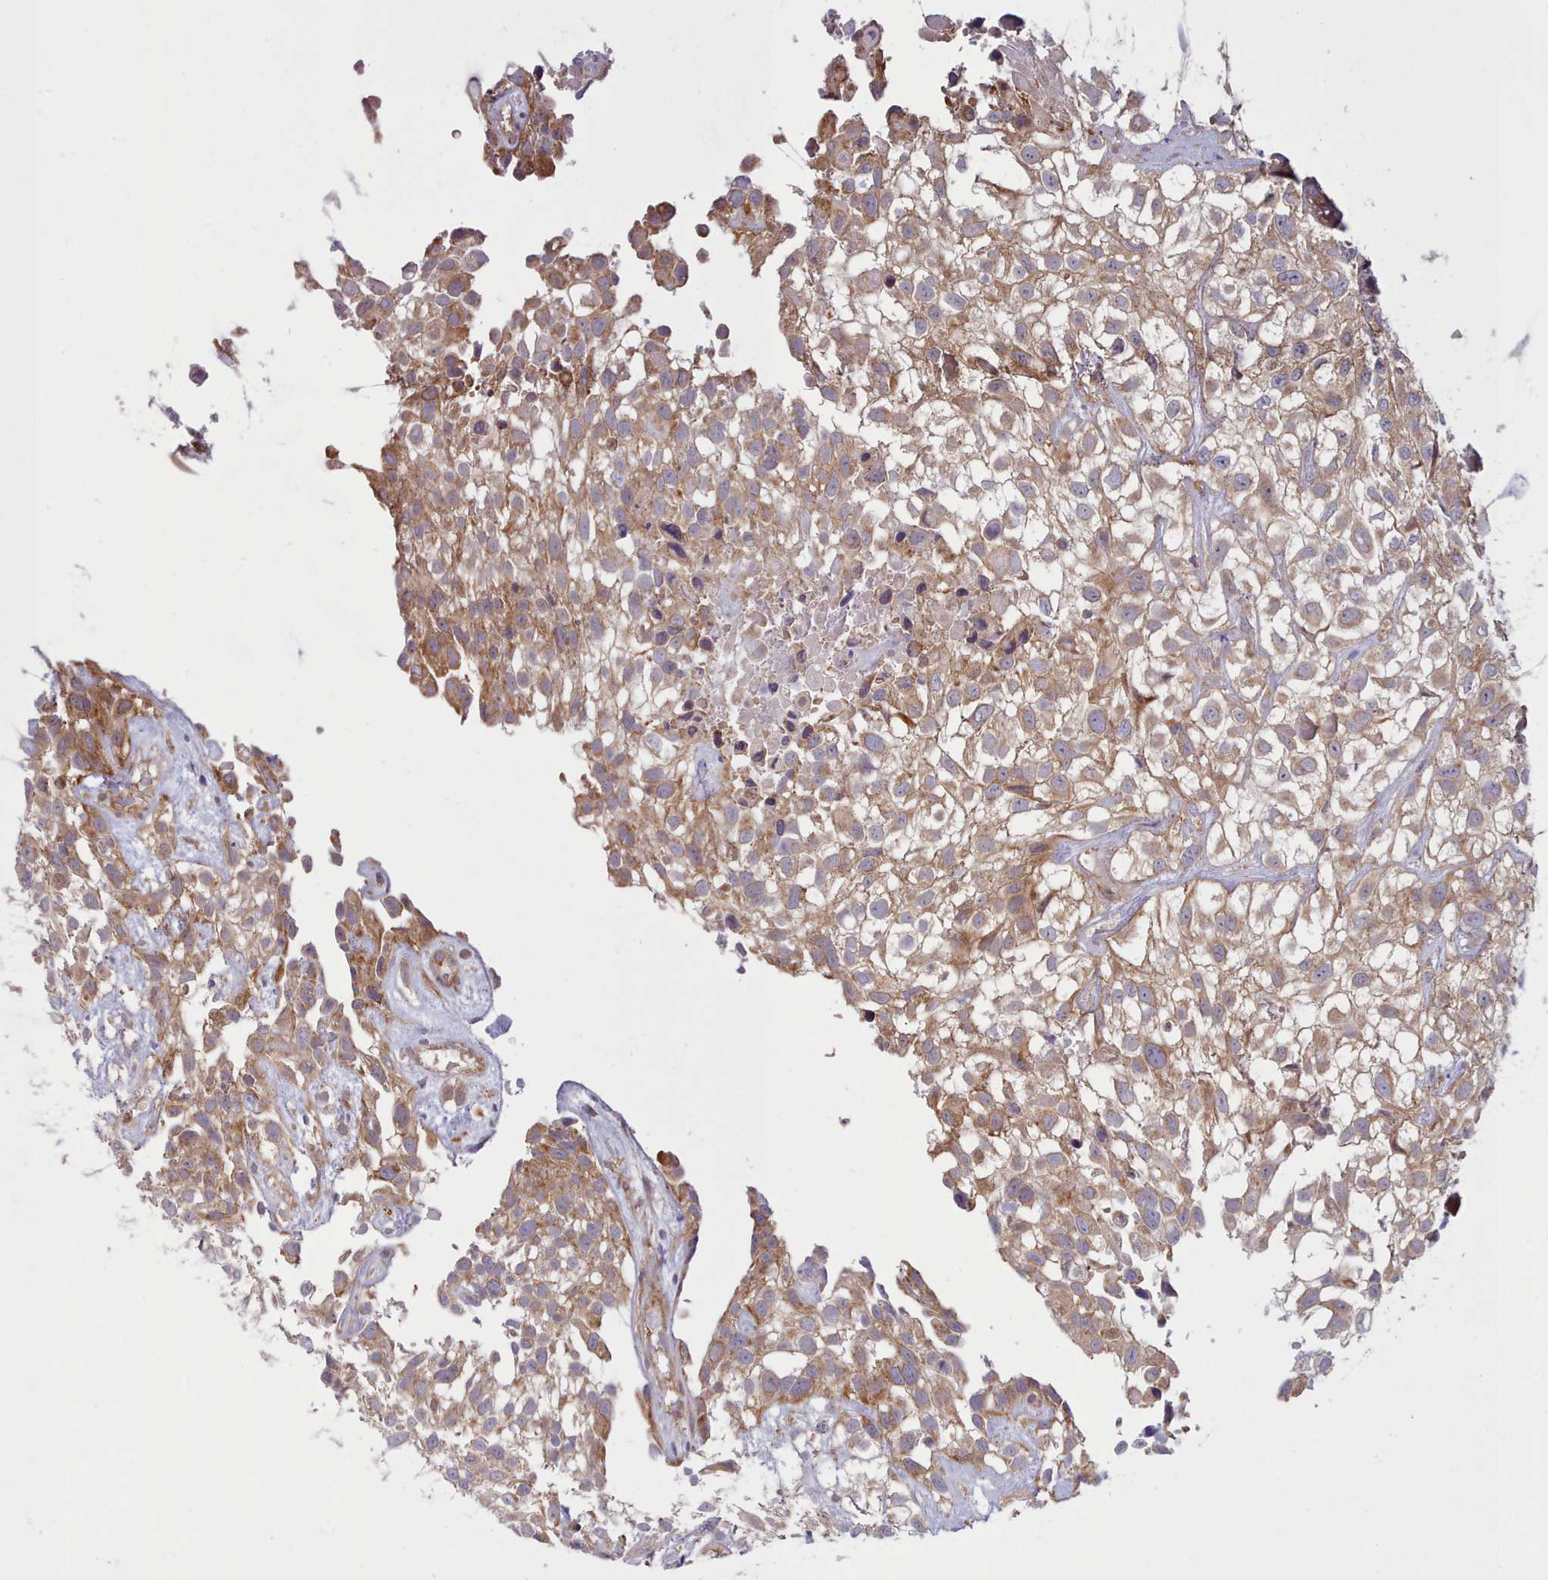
{"staining": {"intensity": "moderate", "quantity": ">75%", "location": "cytoplasmic/membranous"}, "tissue": "urothelial cancer", "cell_type": "Tumor cells", "image_type": "cancer", "snomed": [{"axis": "morphology", "description": "Urothelial carcinoma, High grade"}, {"axis": "topography", "description": "Urinary bladder"}], "caption": "Immunohistochemistry photomicrograph of neoplastic tissue: urothelial carcinoma (high-grade) stained using IHC shows medium levels of moderate protein expression localized specifically in the cytoplasmic/membranous of tumor cells, appearing as a cytoplasmic/membranous brown color.", "gene": "MRPL21", "patient": {"sex": "male", "age": 56}}